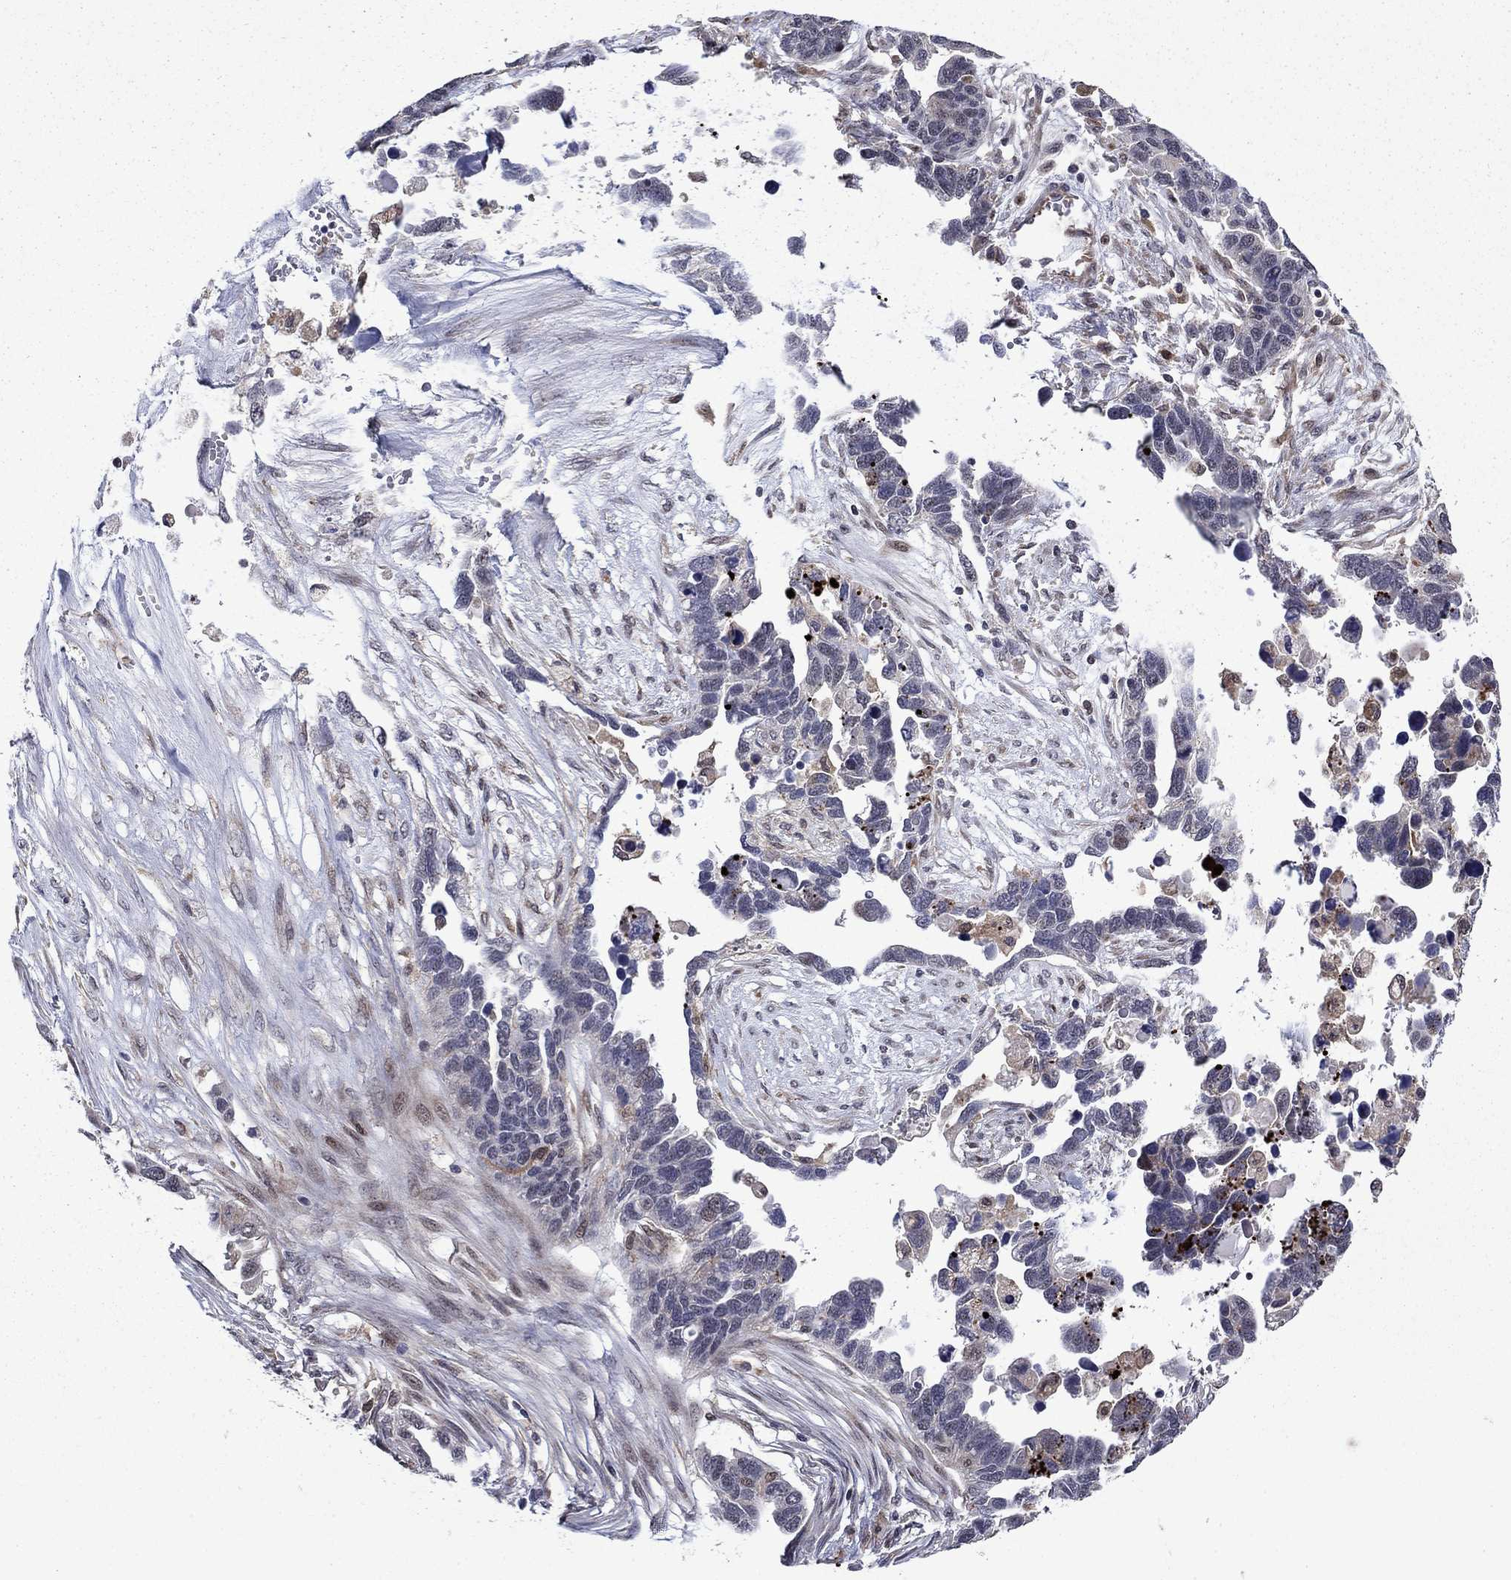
{"staining": {"intensity": "negative", "quantity": "none", "location": "none"}, "tissue": "ovarian cancer", "cell_type": "Tumor cells", "image_type": "cancer", "snomed": [{"axis": "morphology", "description": "Cystadenocarcinoma, serous, NOS"}, {"axis": "topography", "description": "Ovary"}], "caption": "High power microscopy histopathology image of an immunohistochemistry (IHC) micrograph of ovarian serous cystadenocarcinoma, revealing no significant staining in tumor cells.", "gene": "TPMT", "patient": {"sex": "female", "age": 54}}